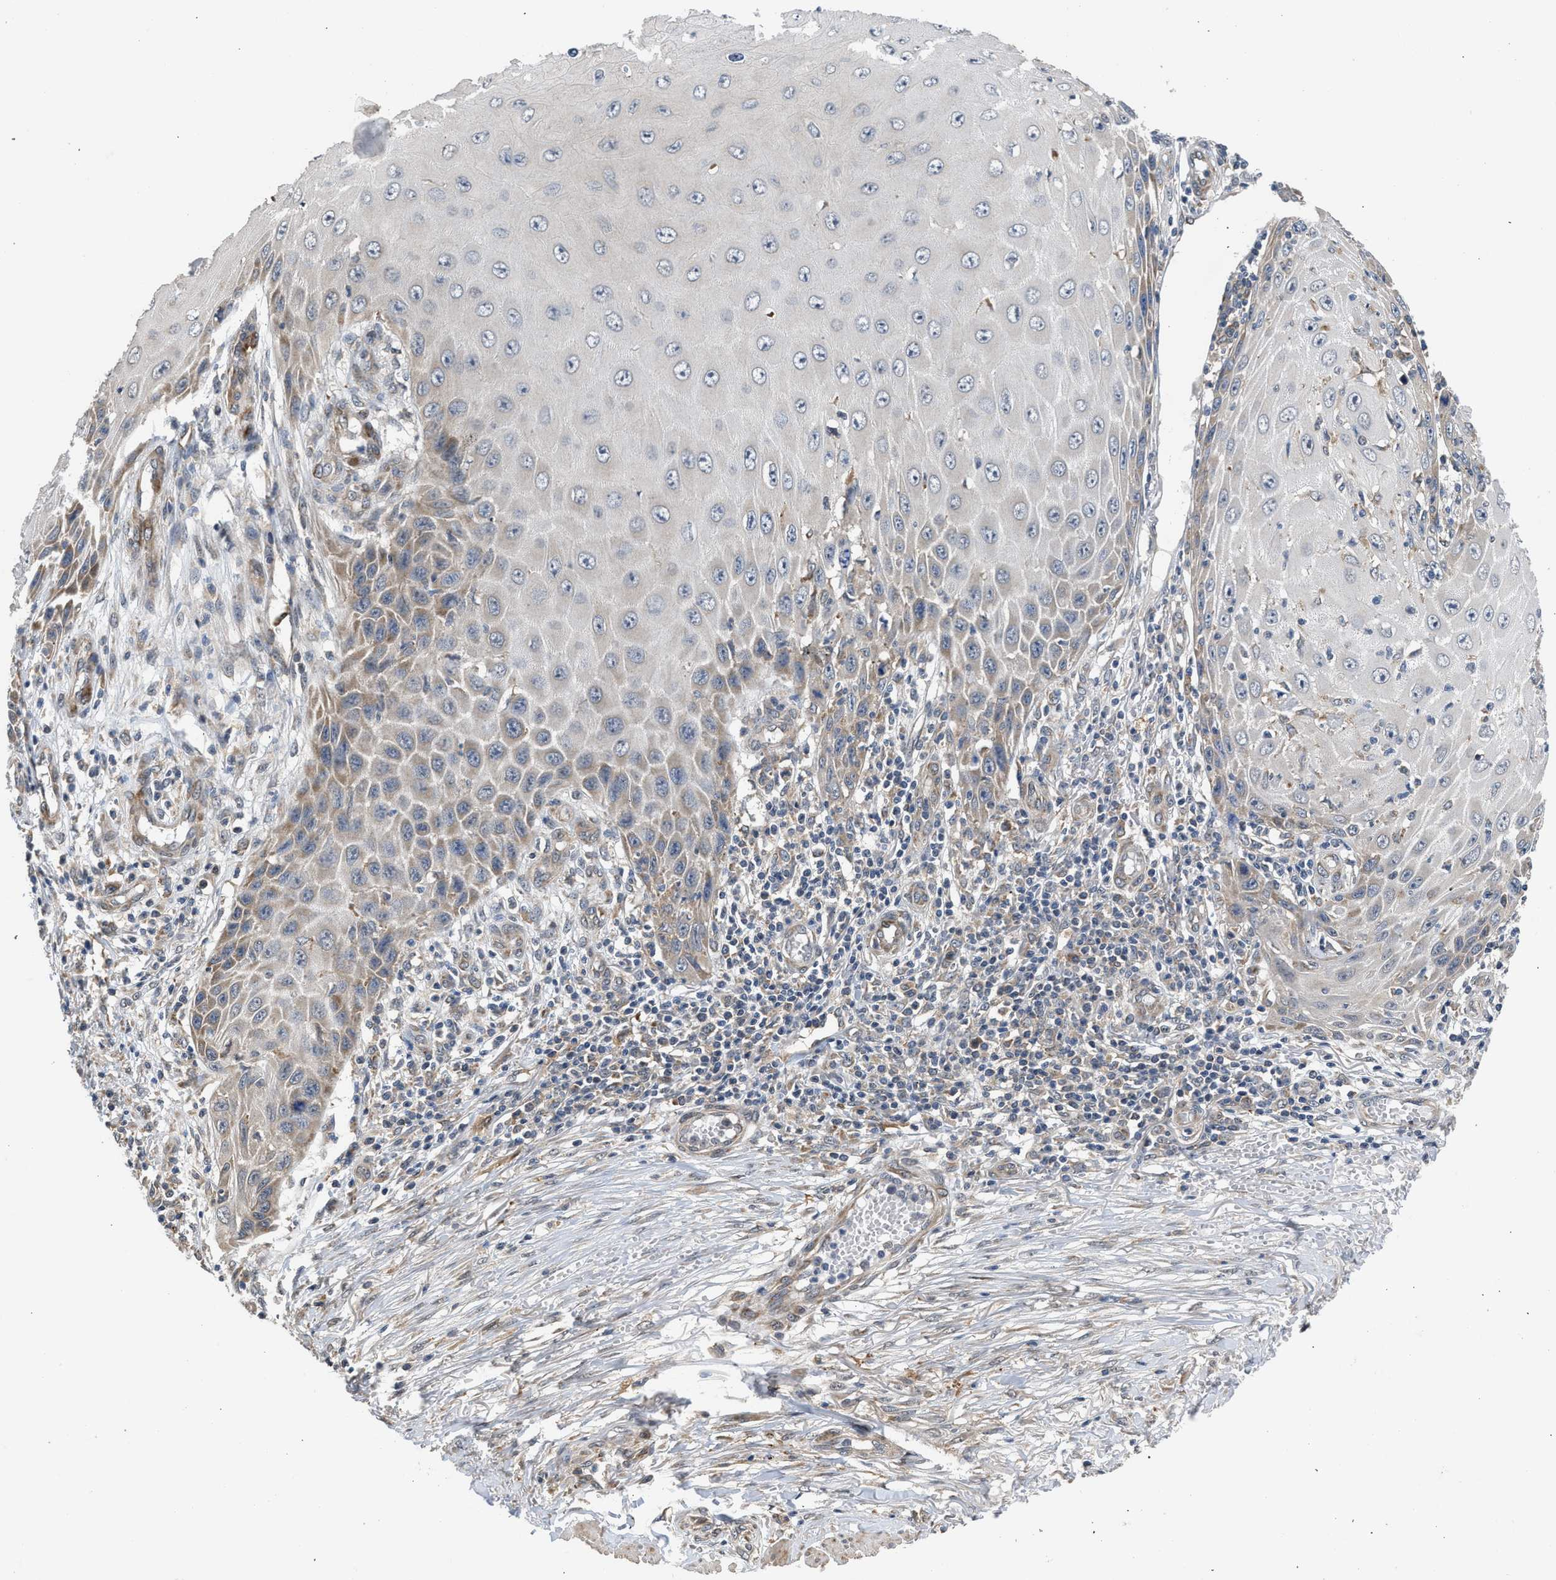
{"staining": {"intensity": "weak", "quantity": "<25%", "location": "cytoplasmic/membranous"}, "tissue": "skin cancer", "cell_type": "Tumor cells", "image_type": "cancer", "snomed": [{"axis": "morphology", "description": "Squamous cell carcinoma, NOS"}, {"axis": "topography", "description": "Skin"}], "caption": "The immunohistochemistry (IHC) photomicrograph has no significant expression in tumor cells of skin cancer (squamous cell carcinoma) tissue.", "gene": "POLG2", "patient": {"sex": "female", "age": 73}}